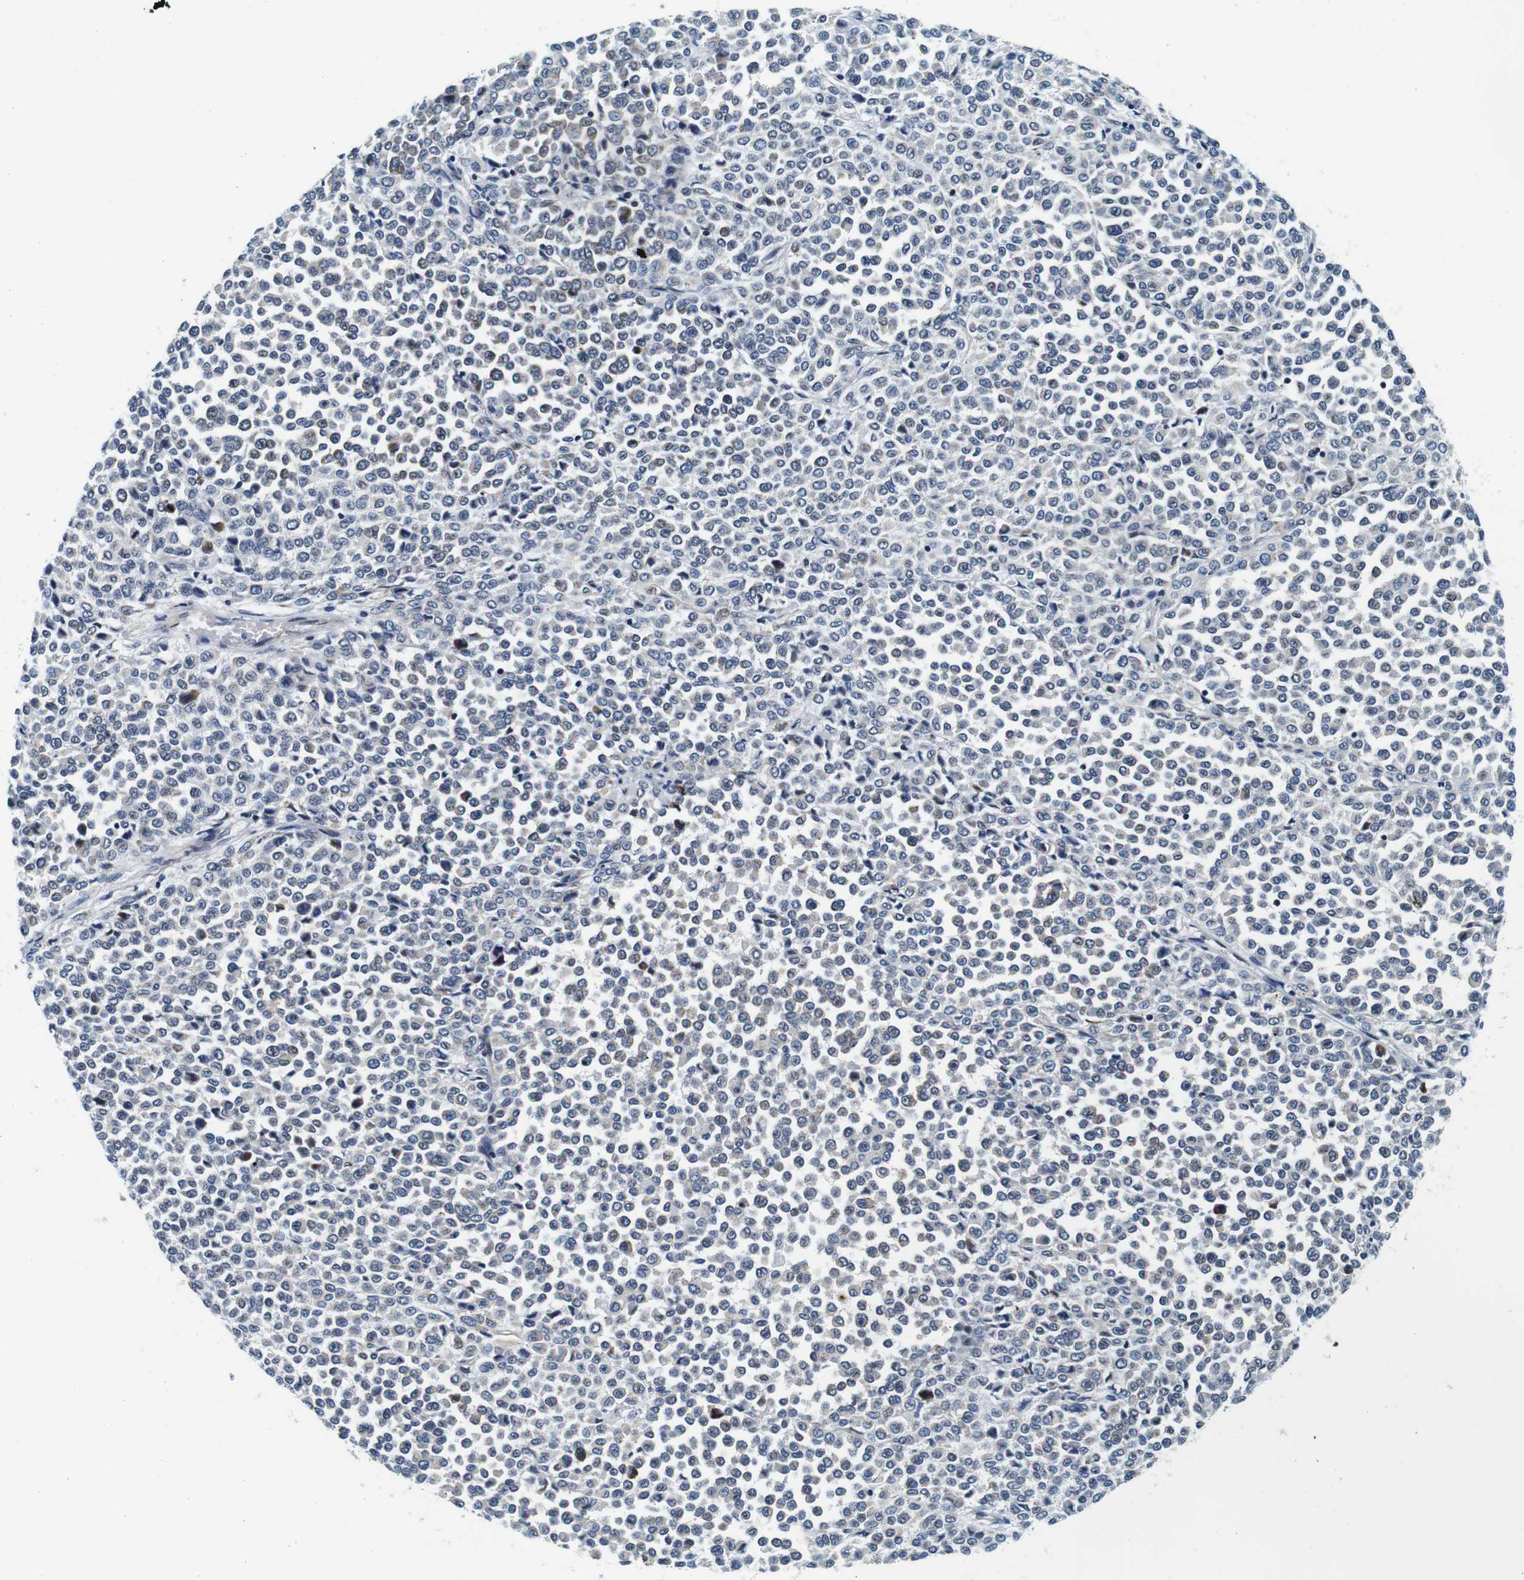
{"staining": {"intensity": "negative", "quantity": "none", "location": "none"}, "tissue": "melanoma", "cell_type": "Tumor cells", "image_type": "cancer", "snomed": [{"axis": "morphology", "description": "Malignant melanoma, Metastatic site"}, {"axis": "topography", "description": "Pancreas"}], "caption": "This is a histopathology image of immunohistochemistry (IHC) staining of malignant melanoma (metastatic site), which shows no expression in tumor cells.", "gene": "FAR2", "patient": {"sex": "female", "age": 30}}